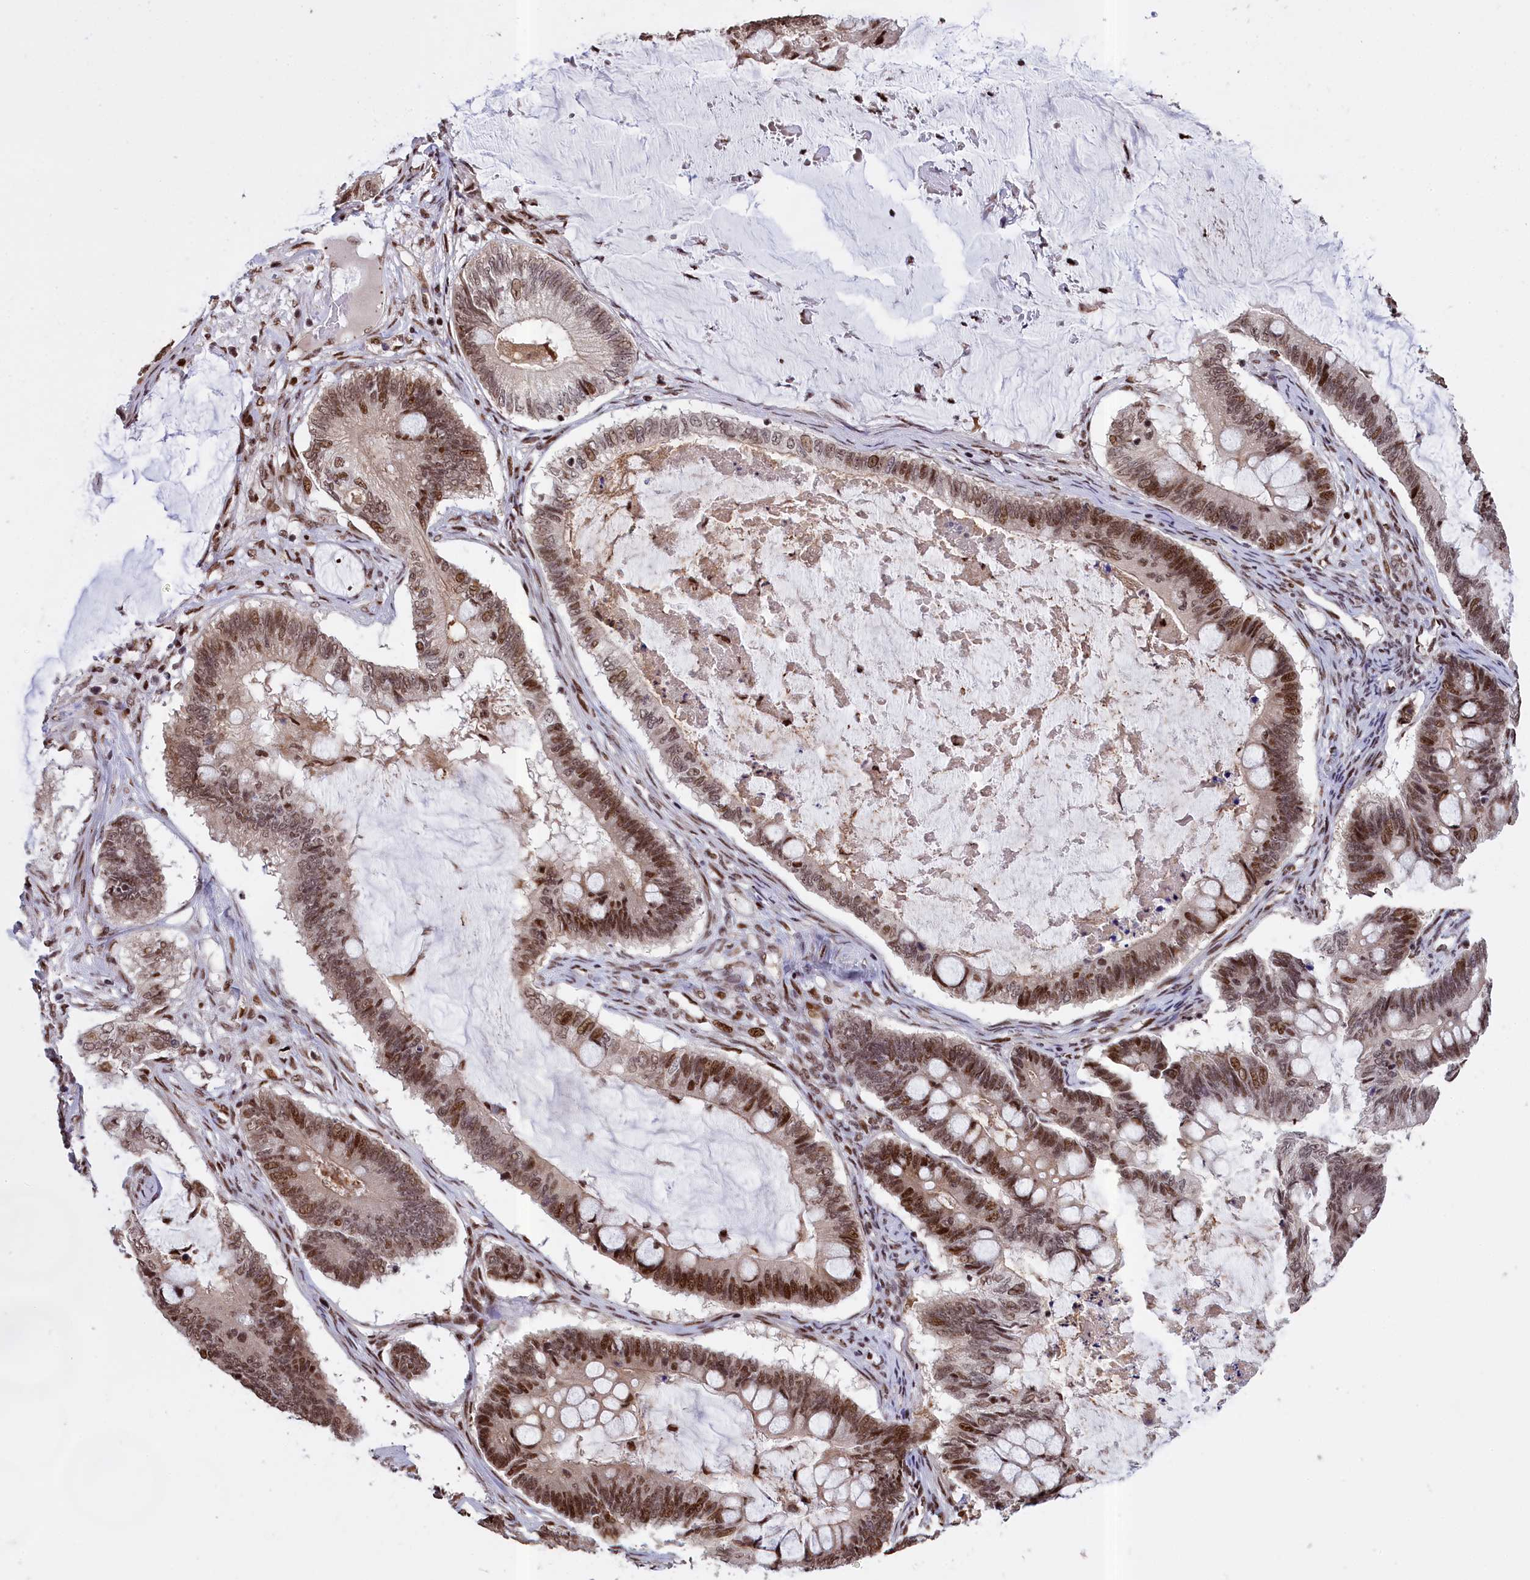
{"staining": {"intensity": "moderate", "quantity": ">75%", "location": "nuclear"}, "tissue": "ovarian cancer", "cell_type": "Tumor cells", "image_type": "cancer", "snomed": [{"axis": "morphology", "description": "Cystadenocarcinoma, mucinous, NOS"}, {"axis": "topography", "description": "Ovary"}], "caption": "Immunohistochemistry (IHC) photomicrograph of human mucinous cystadenocarcinoma (ovarian) stained for a protein (brown), which displays medium levels of moderate nuclear expression in approximately >75% of tumor cells.", "gene": "RELB", "patient": {"sex": "female", "age": 61}}